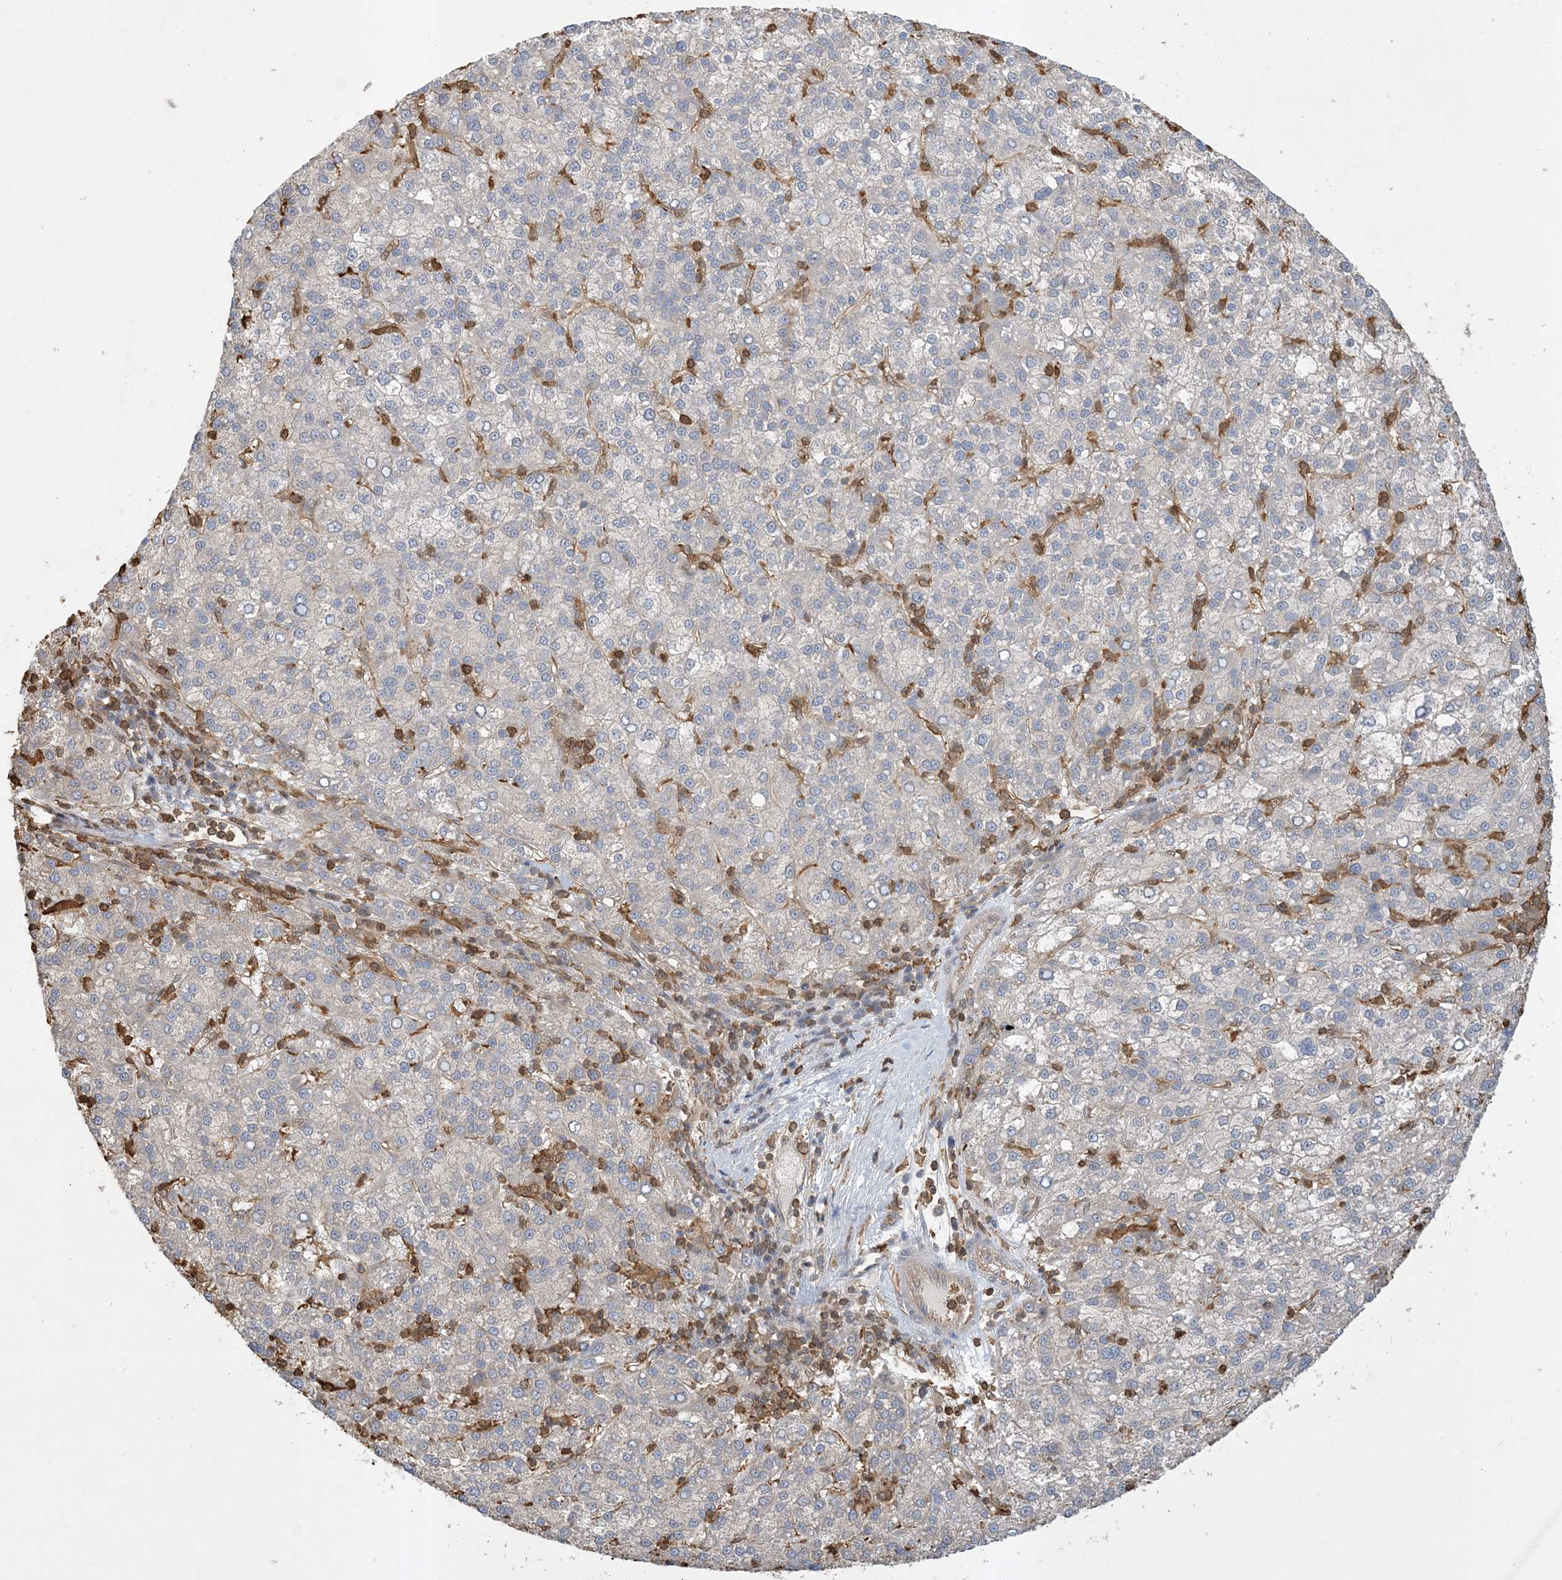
{"staining": {"intensity": "negative", "quantity": "none", "location": "none"}, "tissue": "liver cancer", "cell_type": "Tumor cells", "image_type": "cancer", "snomed": [{"axis": "morphology", "description": "Carcinoma, Hepatocellular, NOS"}, {"axis": "topography", "description": "Liver"}], "caption": "The IHC micrograph has no significant expression in tumor cells of hepatocellular carcinoma (liver) tissue. (IHC, brightfield microscopy, high magnification).", "gene": "TMSB4X", "patient": {"sex": "female", "age": 58}}